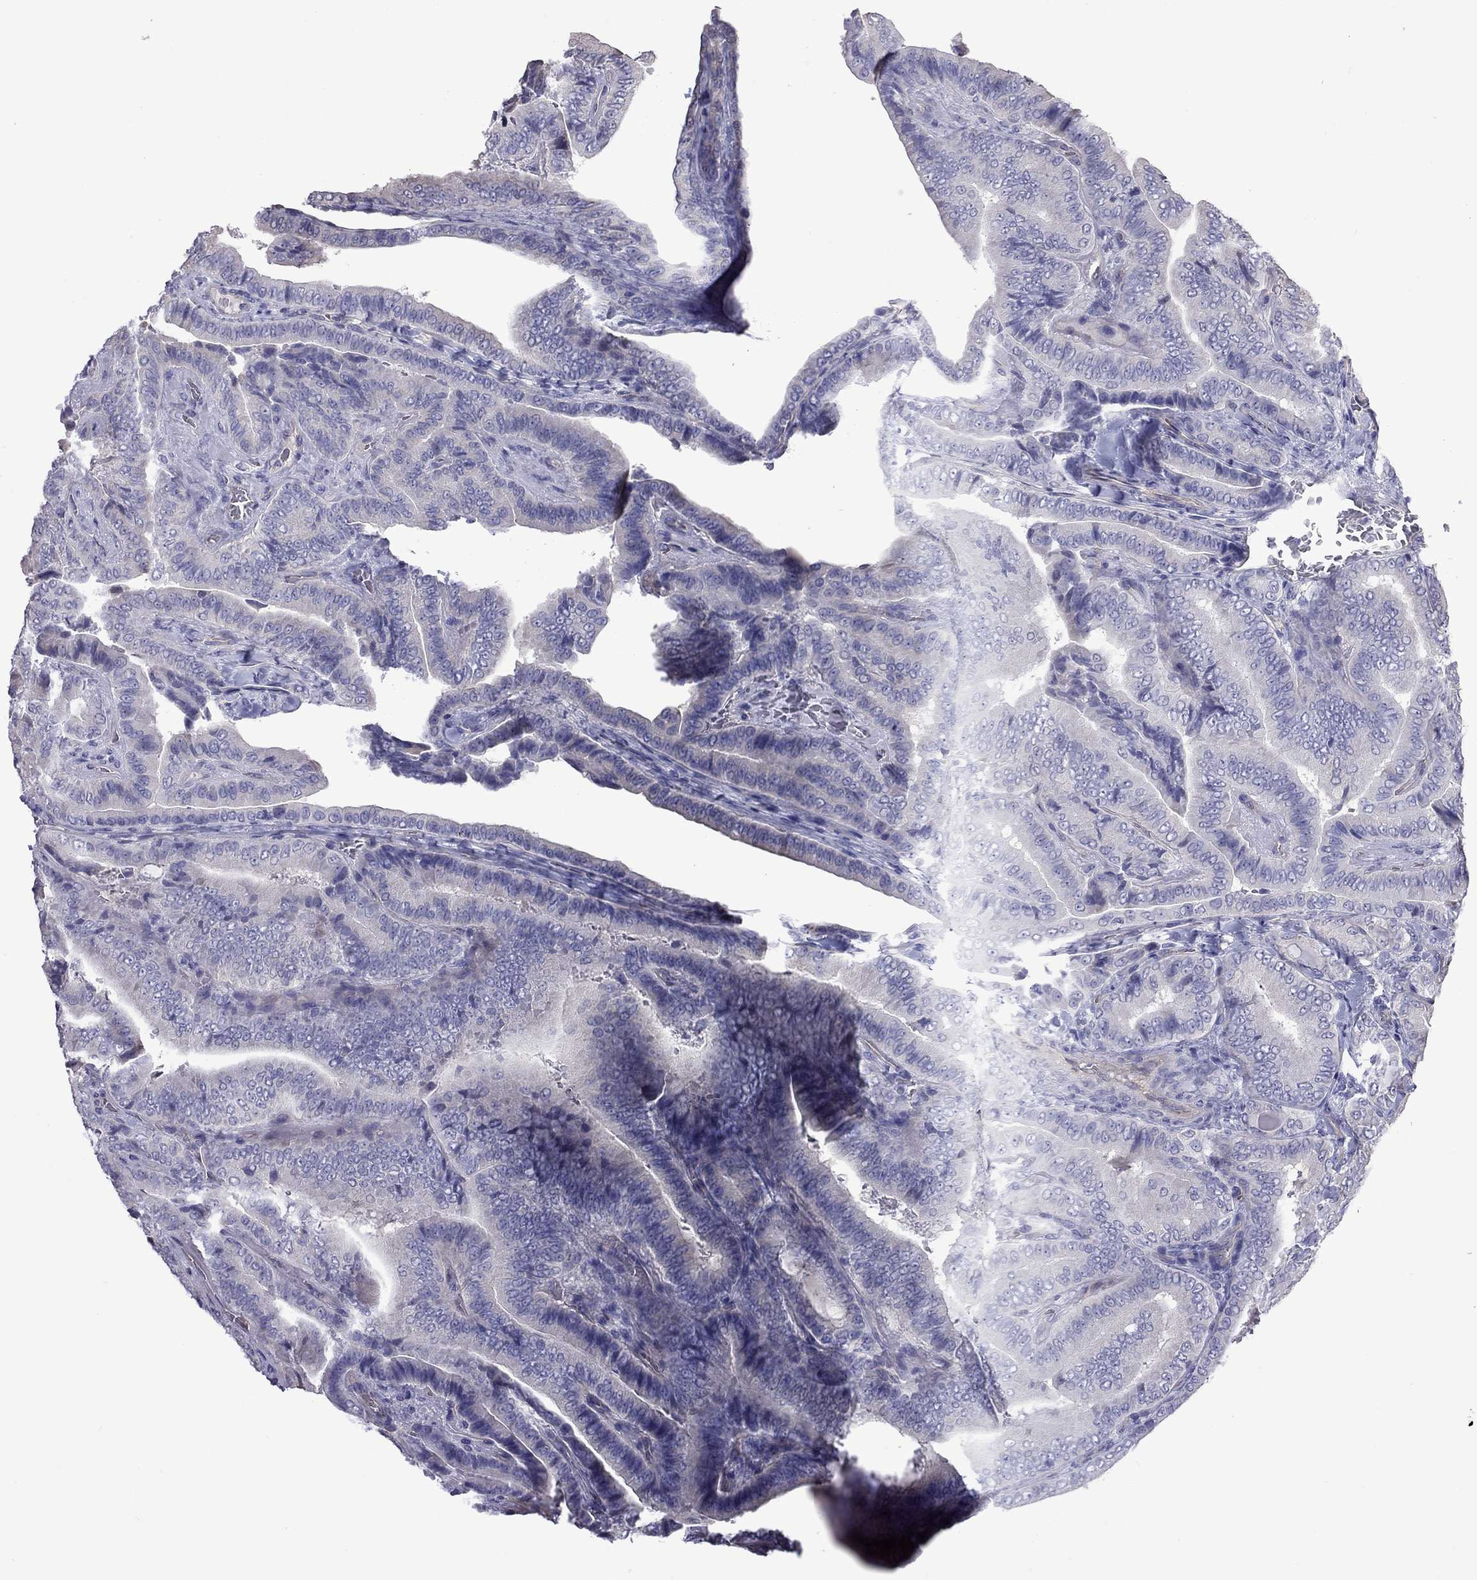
{"staining": {"intensity": "negative", "quantity": "none", "location": "none"}, "tissue": "thyroid cancer", "cell_type": "Tumor cells", "image_type": "cancer", "snomed": [{"axis": "morphology", "description": "Papillary adenocarcinoma, NOS"}, {"axis": "topography", "description": "Thyroid gland"}], "caption": "The image reveals no significant staining in tumor cells of thyroid cancer.", "gene": "FEZ1", "patient": {"sex": "male", "age": 61}}